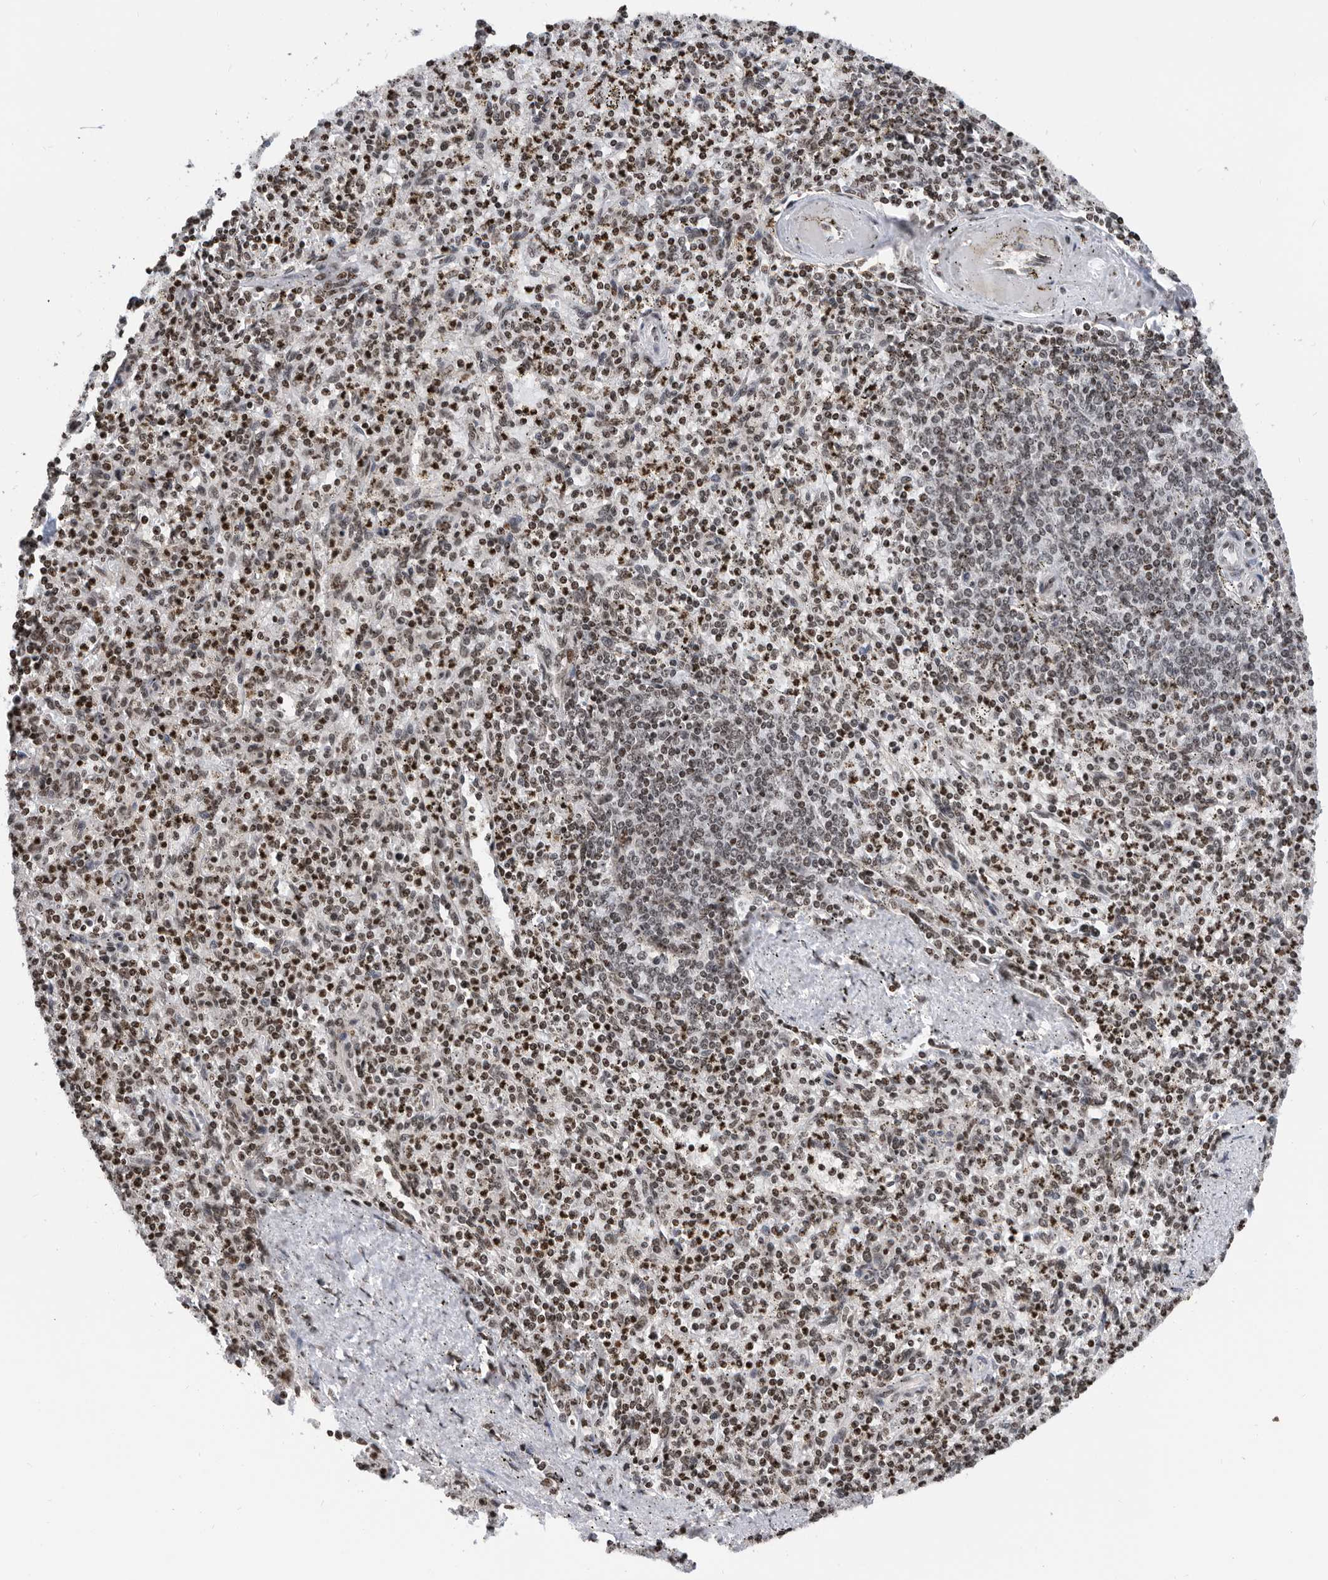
{"staining": {"intensity": "moderate", "quantity": "25%-75%", "location": "nuclear"}, "tissue": "spleen", "cell_type": "Cells in red pulp", "image_type": "normal", "snomed": [{"axis": "morphology", "description": "Normal tissue, NOS"}, {"axis": "topography", "description": "Spleen"}], "caption": "Immunohistochemistry micrograph of normal human spleen stained for a protein (brown), which displays medium levels of moderate nuclear expression in approximately 25%-75% of cells in red pulp.", "gene": "SNRNP48", "patient": {"sex": "male", "age": 72}}